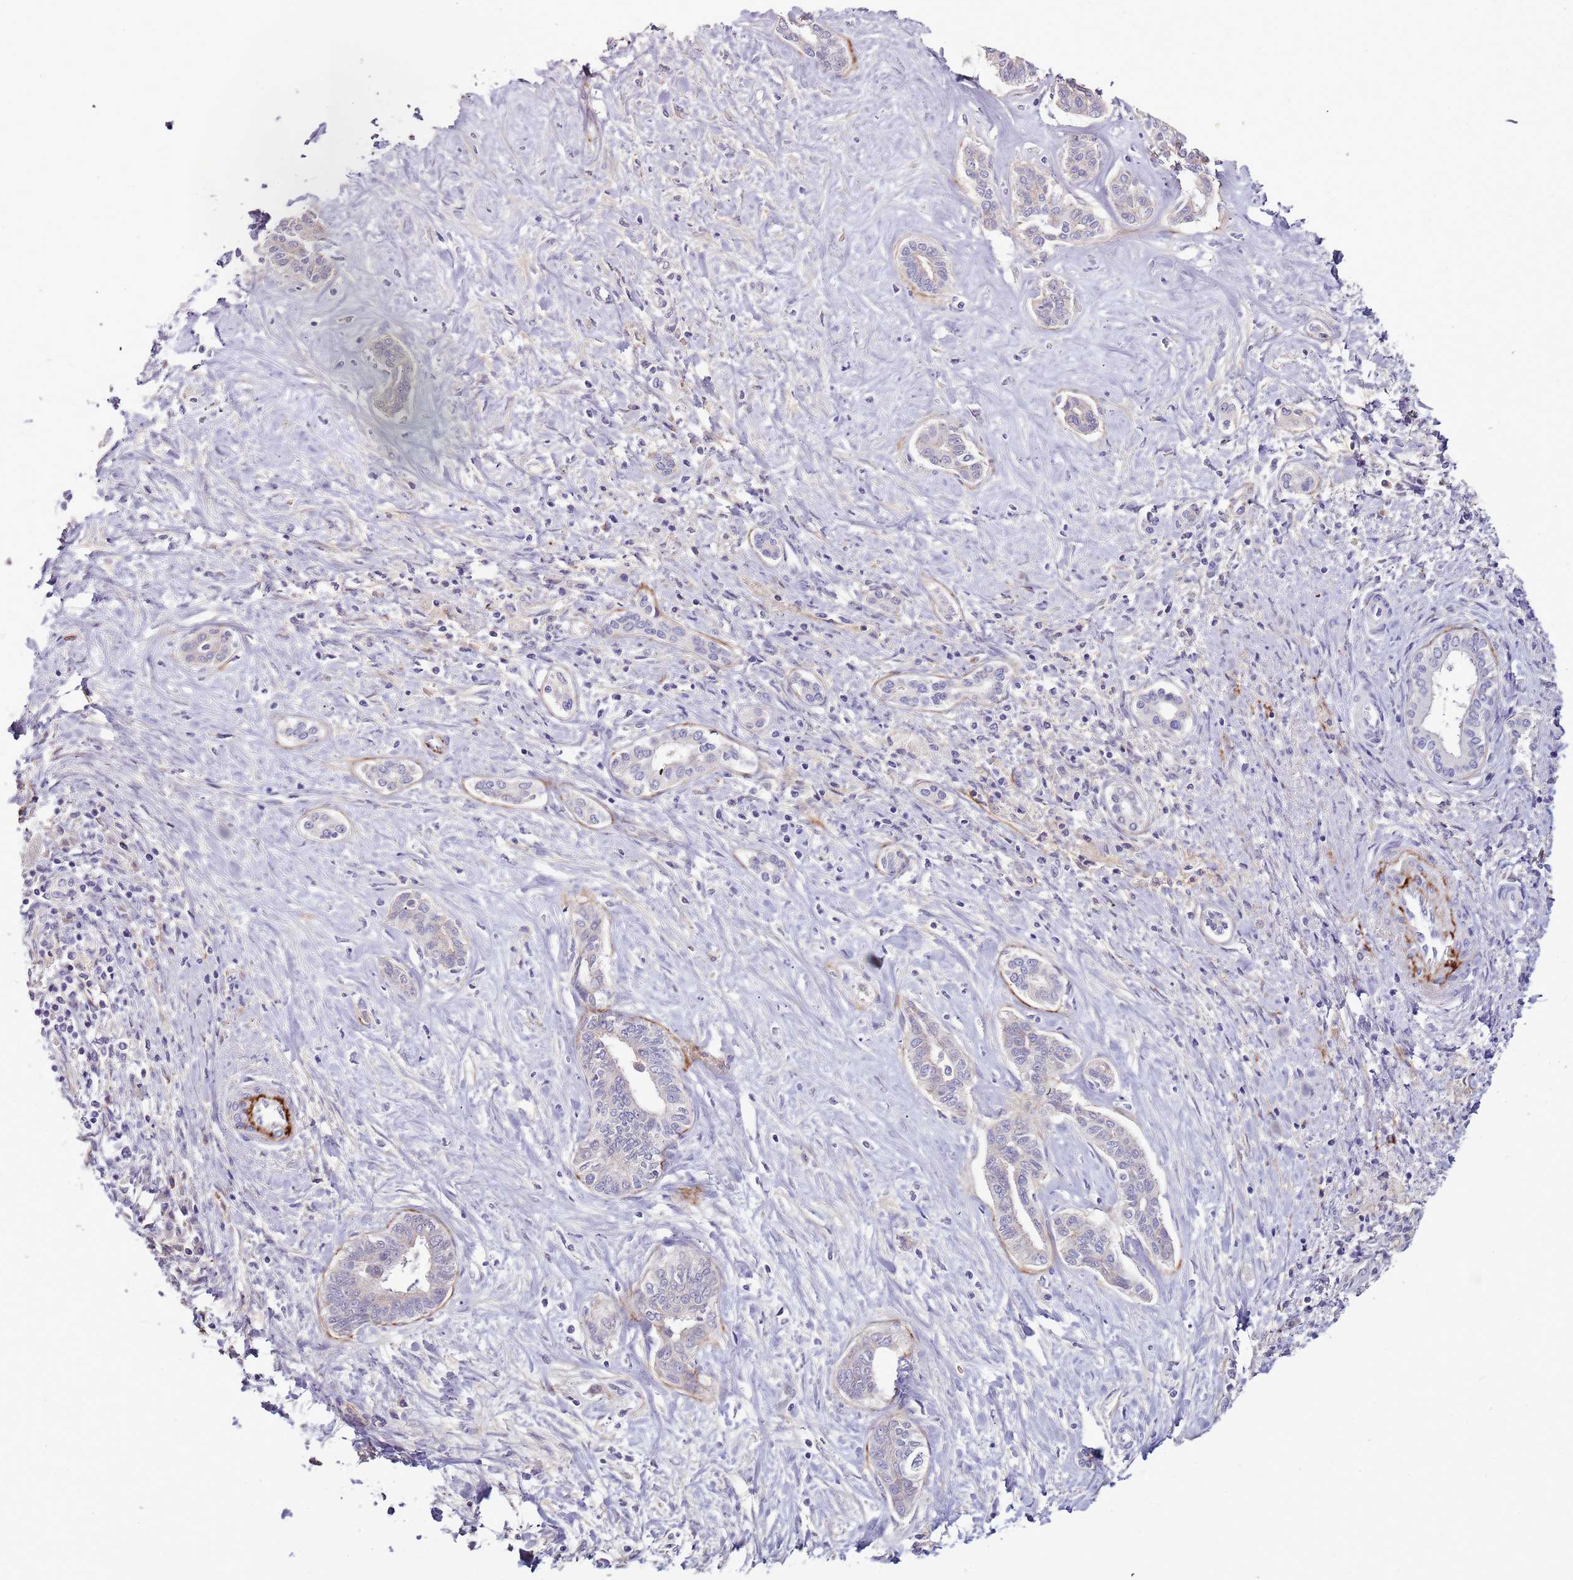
{"staining": {"intensity": "negative", "quantity": "none", "location": "none"}, "tissue": "liver cancer", "cell_type": "Tumor cells", "image_type": "cancer", "snomed": [{"axis": "morphology", "description": "Cholangiocarcinoma"}, {"axis": "topography", "description": "Liver"}], "caption": "High power microscopy image of an IHC image of liver cancer, revealing no significant positivity in tumor cells.", "gene": "NKX2-3", "patient": {"sex": "female", "age": 77}}